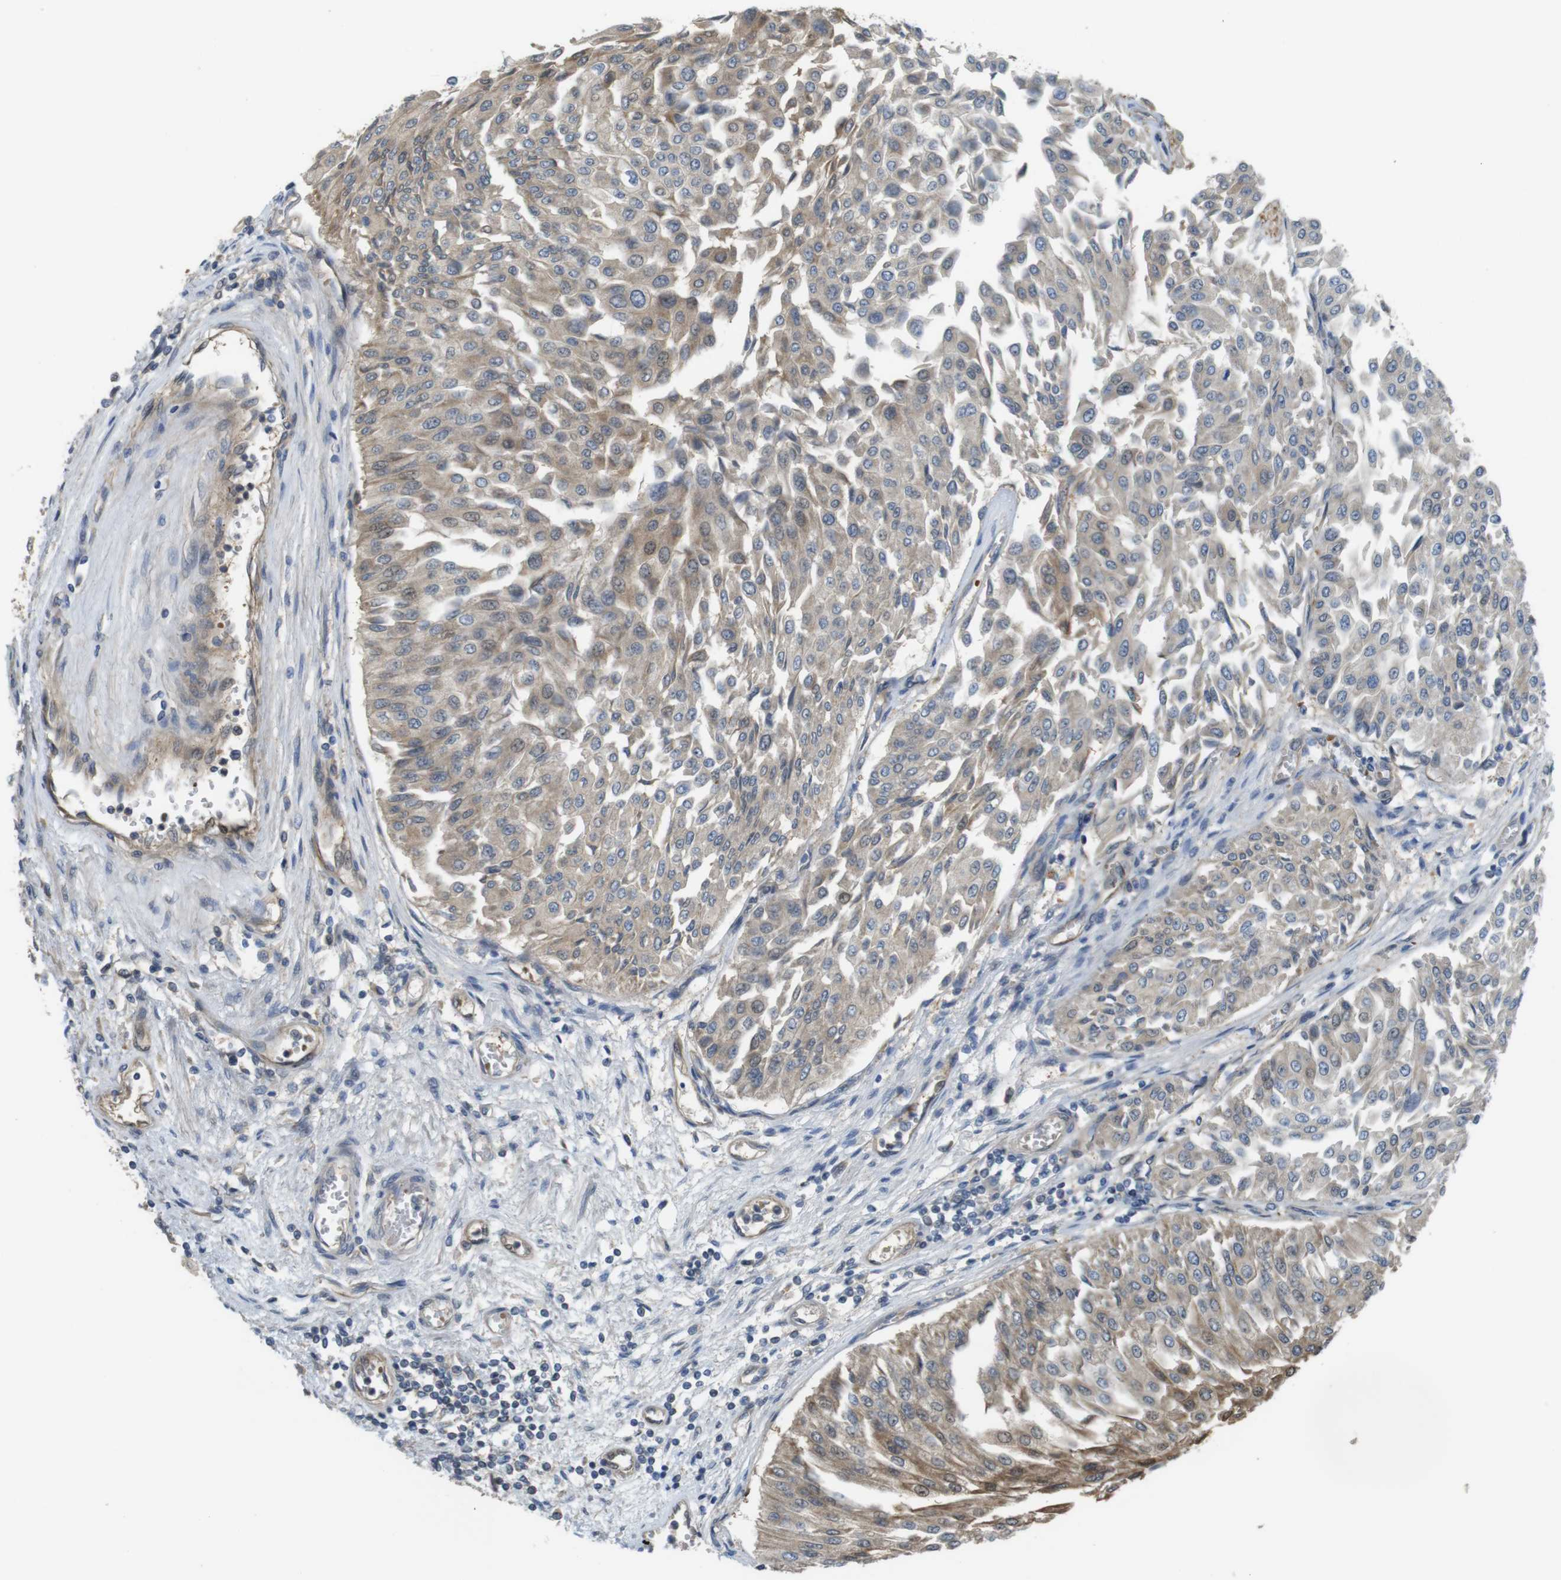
{"staining": {"intensity": "weak", "quantity": "25%-75%", "location": "cytoplasmic/membranous"}, "tissue": "urothelial cancer", "cell_type": "Tumor cells", "image_type": "cancer", "snomed": [{"axis": "morphology", "description": "Urothelial carcinoma, Low grade"}, {"axis": "topography", "description": "Urinary bladder"}], "caption": "The immunohistochemical stain labels weak cytoplasmic/membranous positivity in tumor cells of low-grade urothelial carcinoma tissue.", "gene": "ABHD15", "patient": {"sex": "male", "age": 67}}